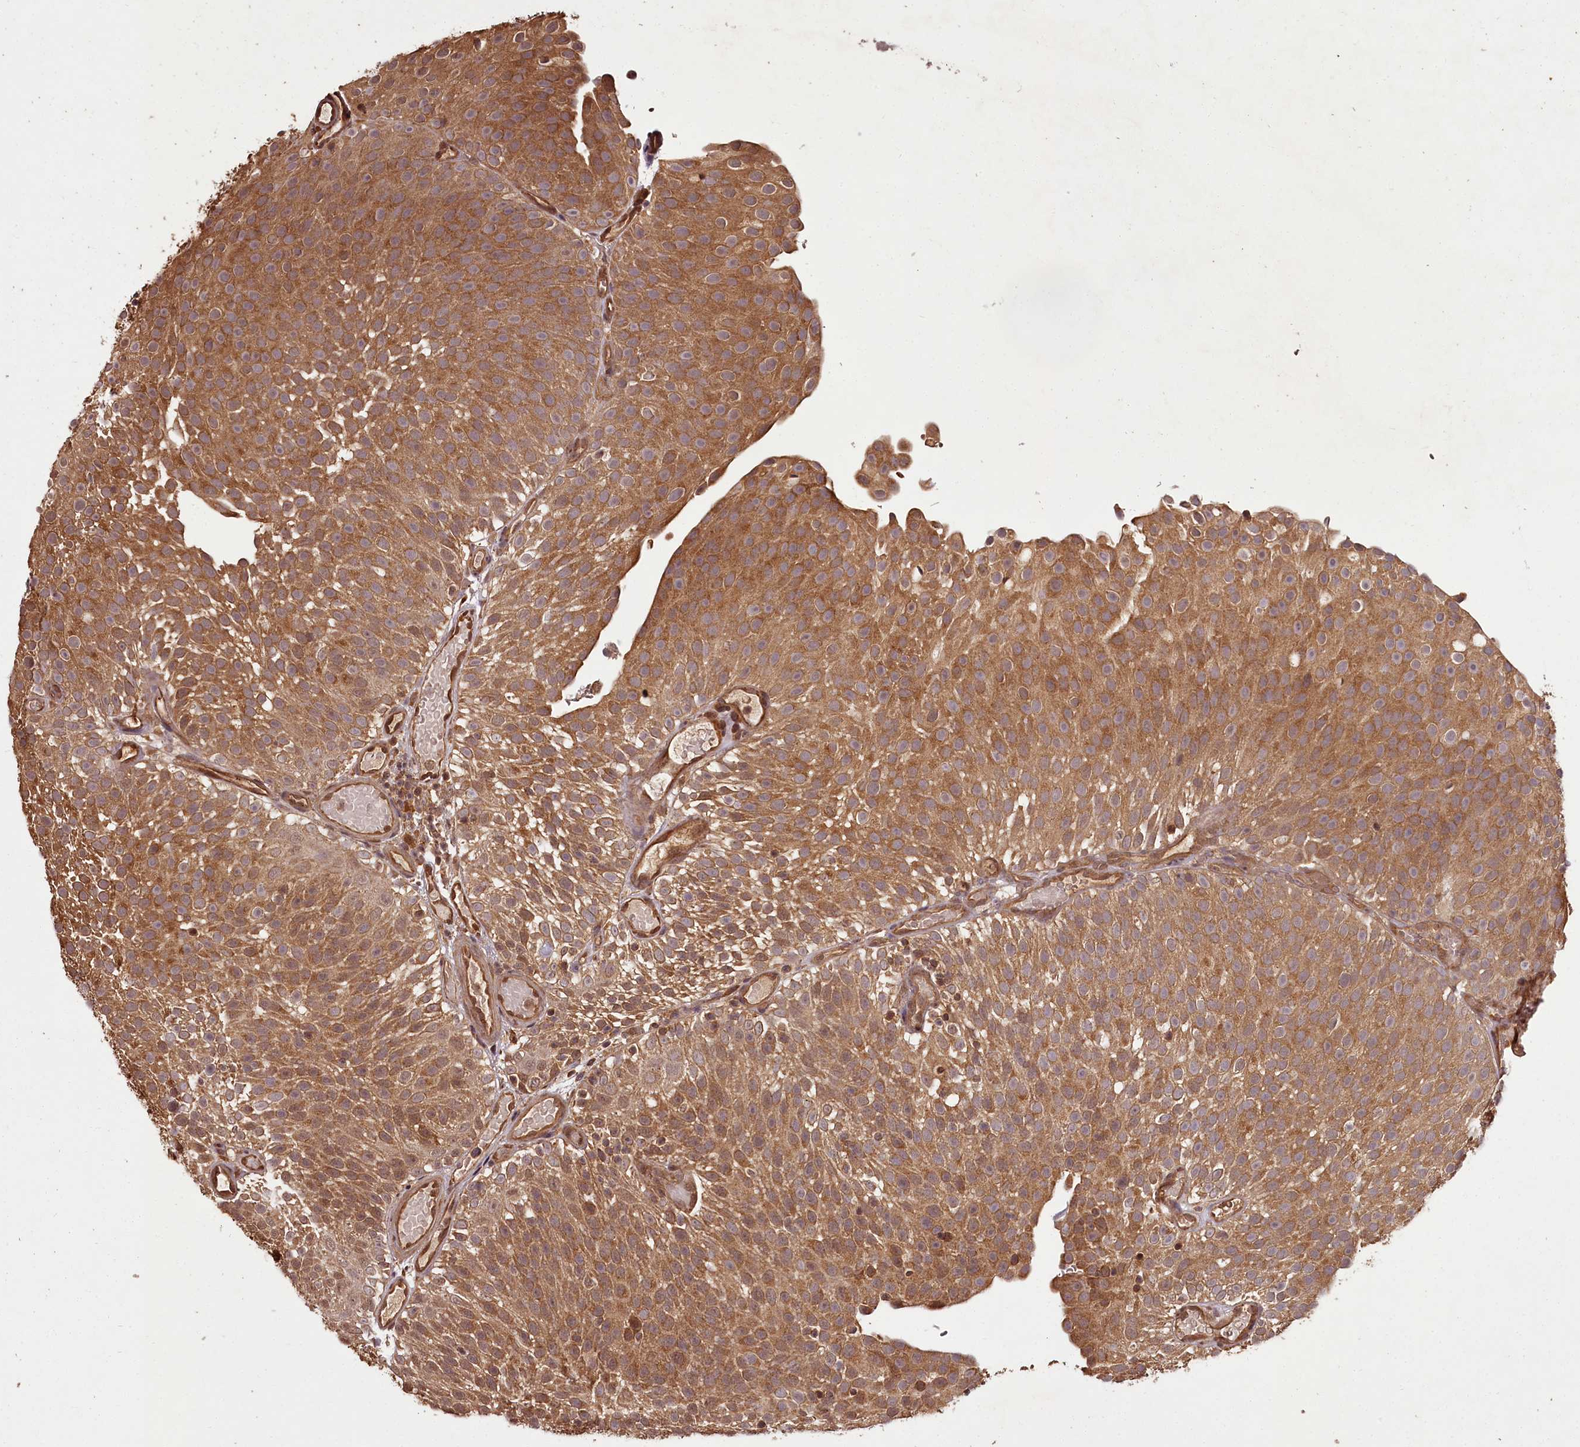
{"staining": {"intensity": "moderate", "quantity": ">75%", "location": "cytoplasmic/membranous"}, "tissue": "urothelial cancer", "cell_type": "Tumor cells", "image_type": "cancer", "snomed": [{"axis": "morphology", "description": "Urothelial carcinoma, Low grade"}, {"axis": "topography", "description": "Urinary bladder"}], "caption": "Urothelial cancer stained with a protein marker displays moderate staining in tumor cells.", "gene": "NPRL2", "patient": {"sex": "male", "age": 78}}